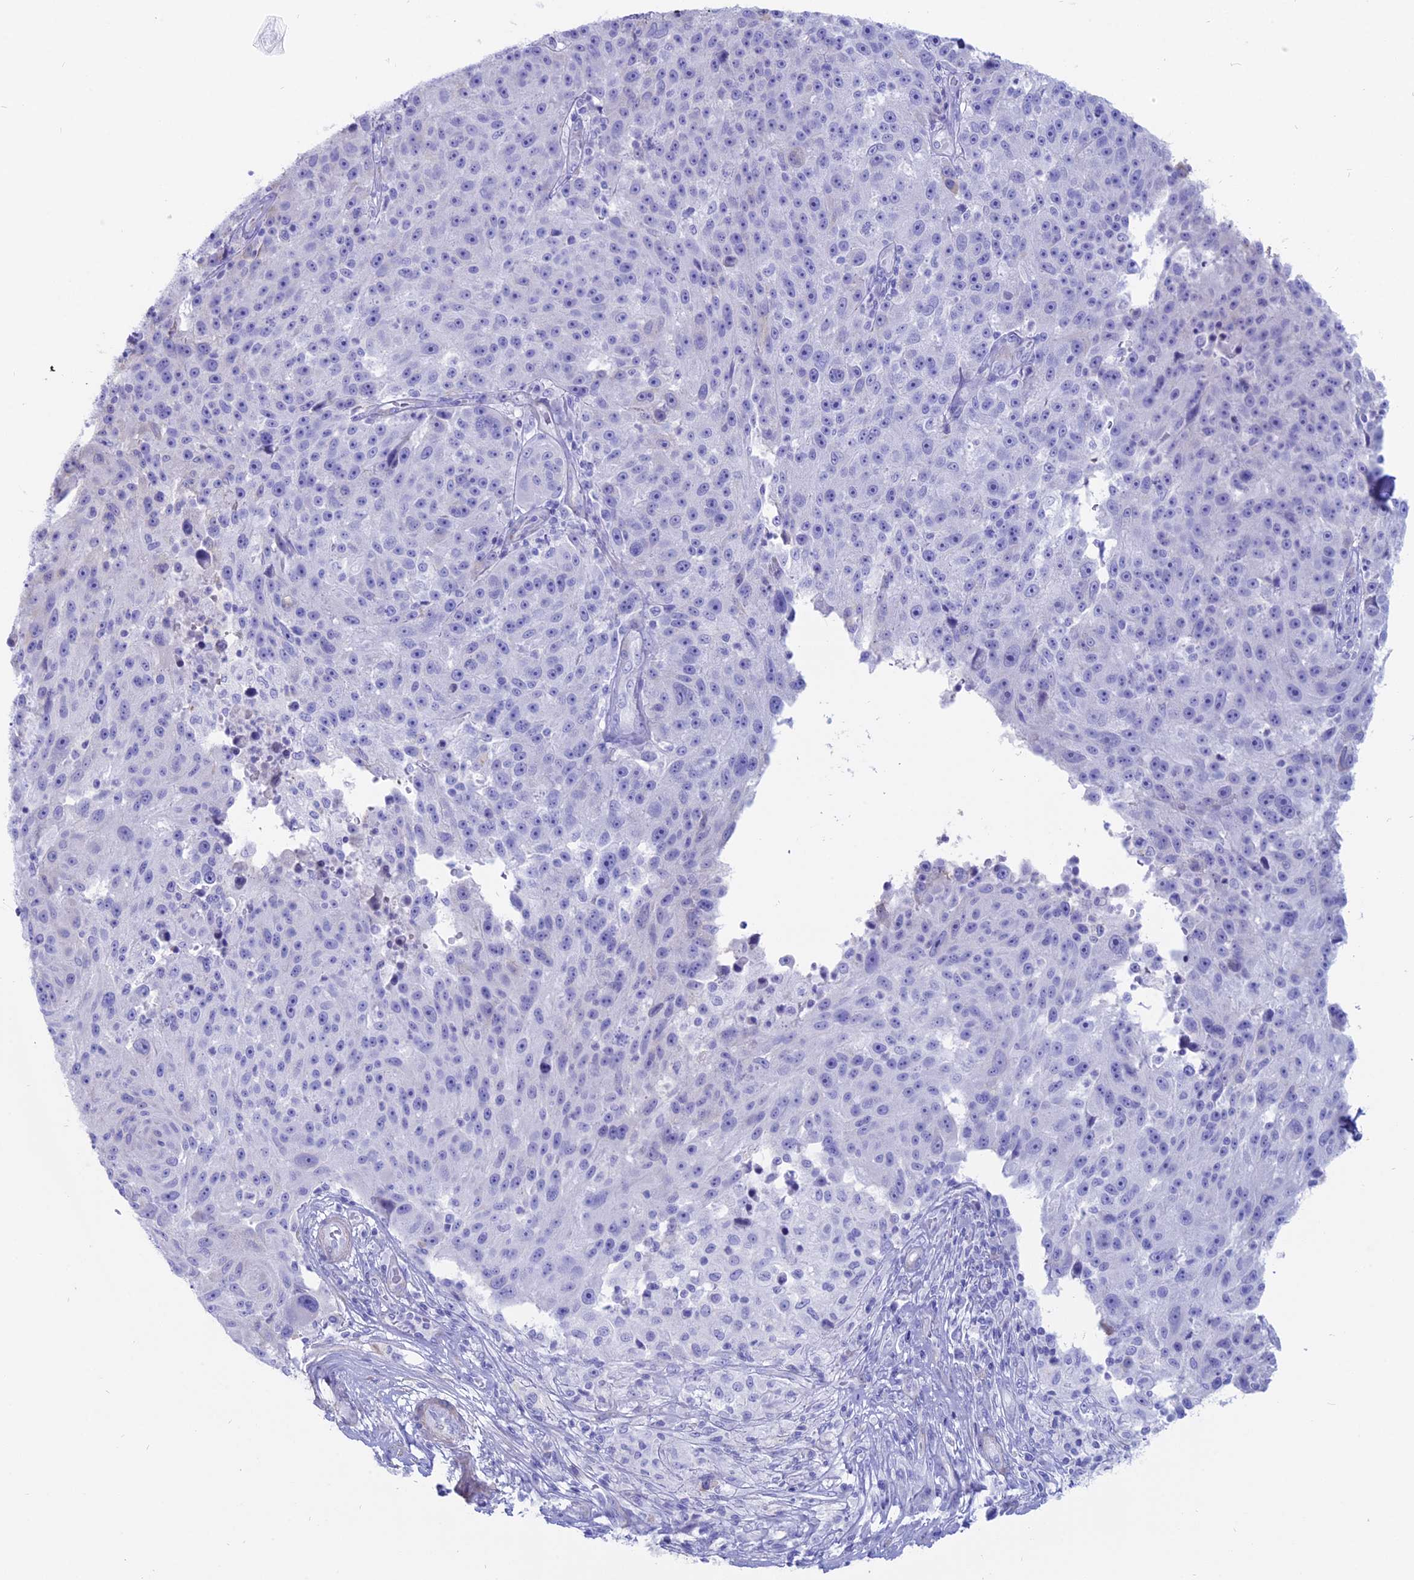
{"staining": {"intensity": "negative", "quantity": "none", "location": "none"}, "tissue": "melanoma", "cell_type": "Tumor cells", "image_type": "cancer", "snomed": [{"axis": "morphology", "description": "Malignant melanoma, NOS"}, {"axis": "topography", "description": "Skin"}], "caption": "This photomicrograph is of malignant melanoma stained with IHC to label a protein in brown with the nuclei are counter-stained blue. There is no positivity in tumor cells.", "gene": "OR2AE1", "patient": {"sex": "male", "age": 53}}